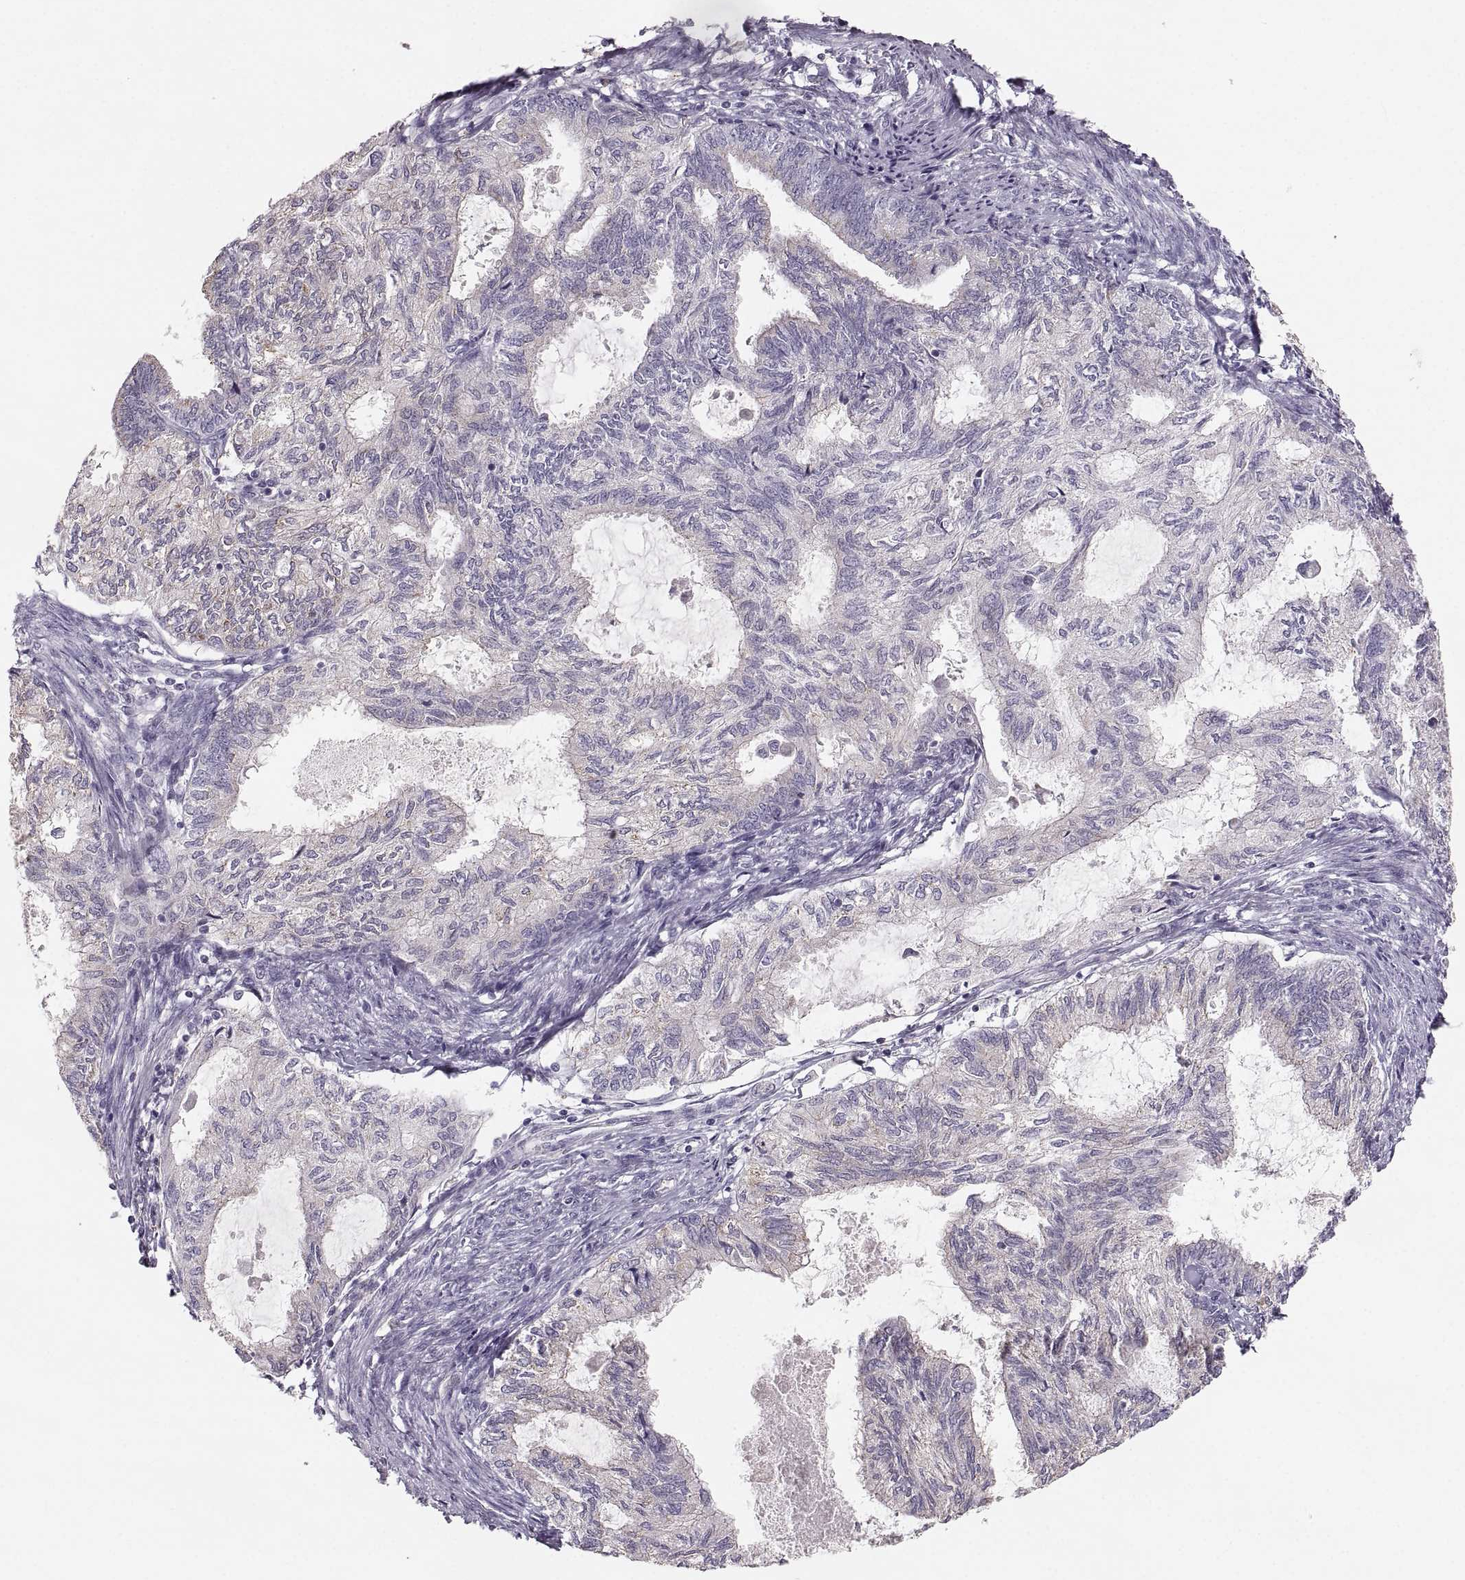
{"staining": {"intensity": "negative", "quantity": "none", "location": "none"}, "tissue": "endometrial cancer", "cell_type": "Tumor cells", "image_type": "cancer", "snomed": [{"axis": "morphology", "description": "Adenocarcinoma, NOS"}, {"axis": "topography", "description": "Endometrium"}], "caption": "IHC photomicrograph of neoplastic tissue: endometrial adenocarcinoma stained with DAB shows no significant protein positivity in tumor cells. Brightfield microscopy of immunohistochemistry stained with DAB (3,3'-diaminobenzidine) (brown) and hematoxylin (blue), captured at high magnification.", "gene": "RUNDC3A", "patient": {"sex": "female", "age": 86}}